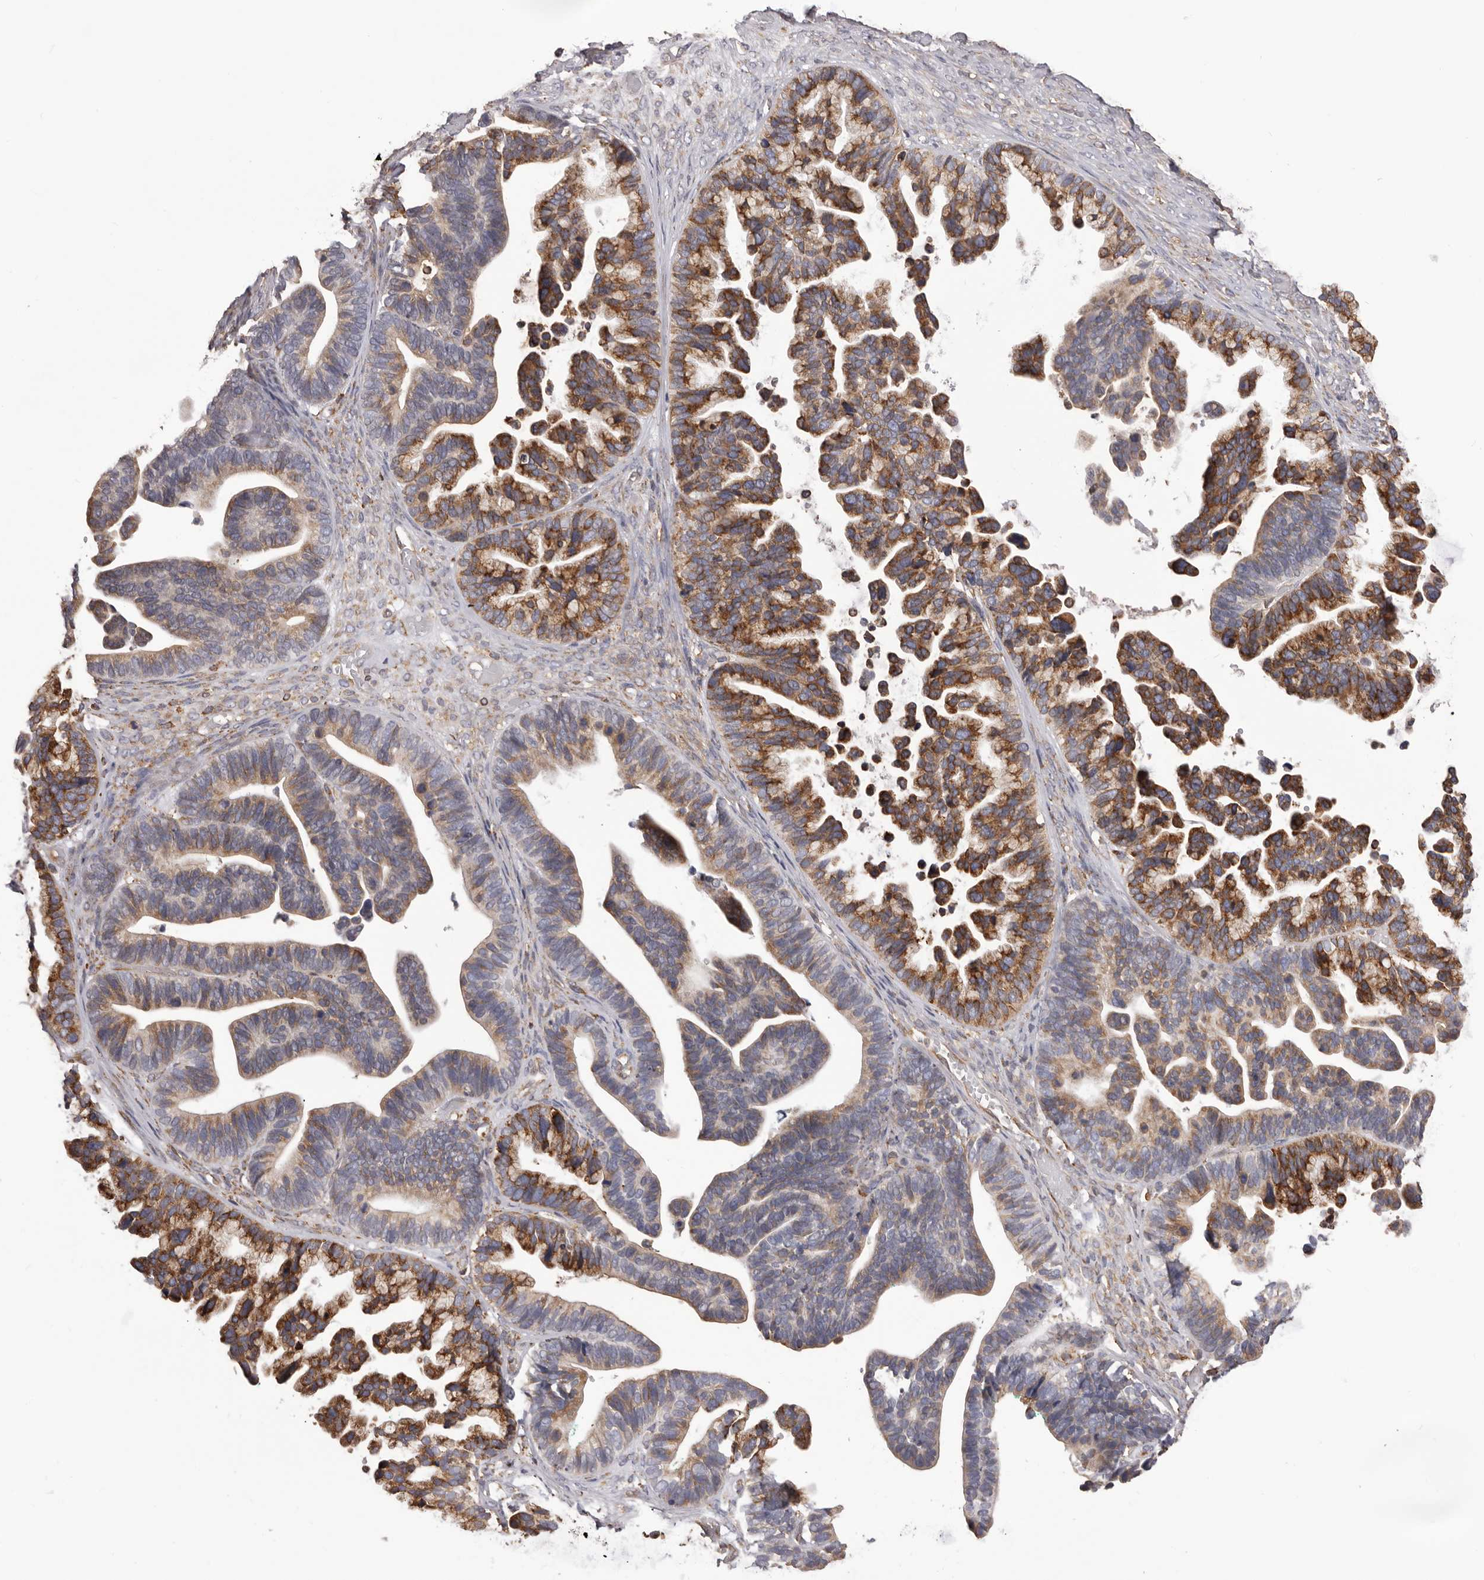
{"staining": {"intensity": "moderate", "quantity": ">75%", "location": "cytoplasmic/membranous"}, "tissue": "ovarian cancer", "cell_type": "Tumor cells", "image_type": "cancer", "snomed": [{"axis": "morphology", "description": "Cystadenocarcinoma, serous, NOS"}, {"axis": "topography", "description": "Ovary"}], "caption": "A medium amount of moderate cytoplasmic/membranous staining is present in about >75% of tumor cells in ovarian cancer (serous cystadenocarcinoma) tissue.", "gene": "QRSL1", "patient": {"sex": "female", "age": 56}}